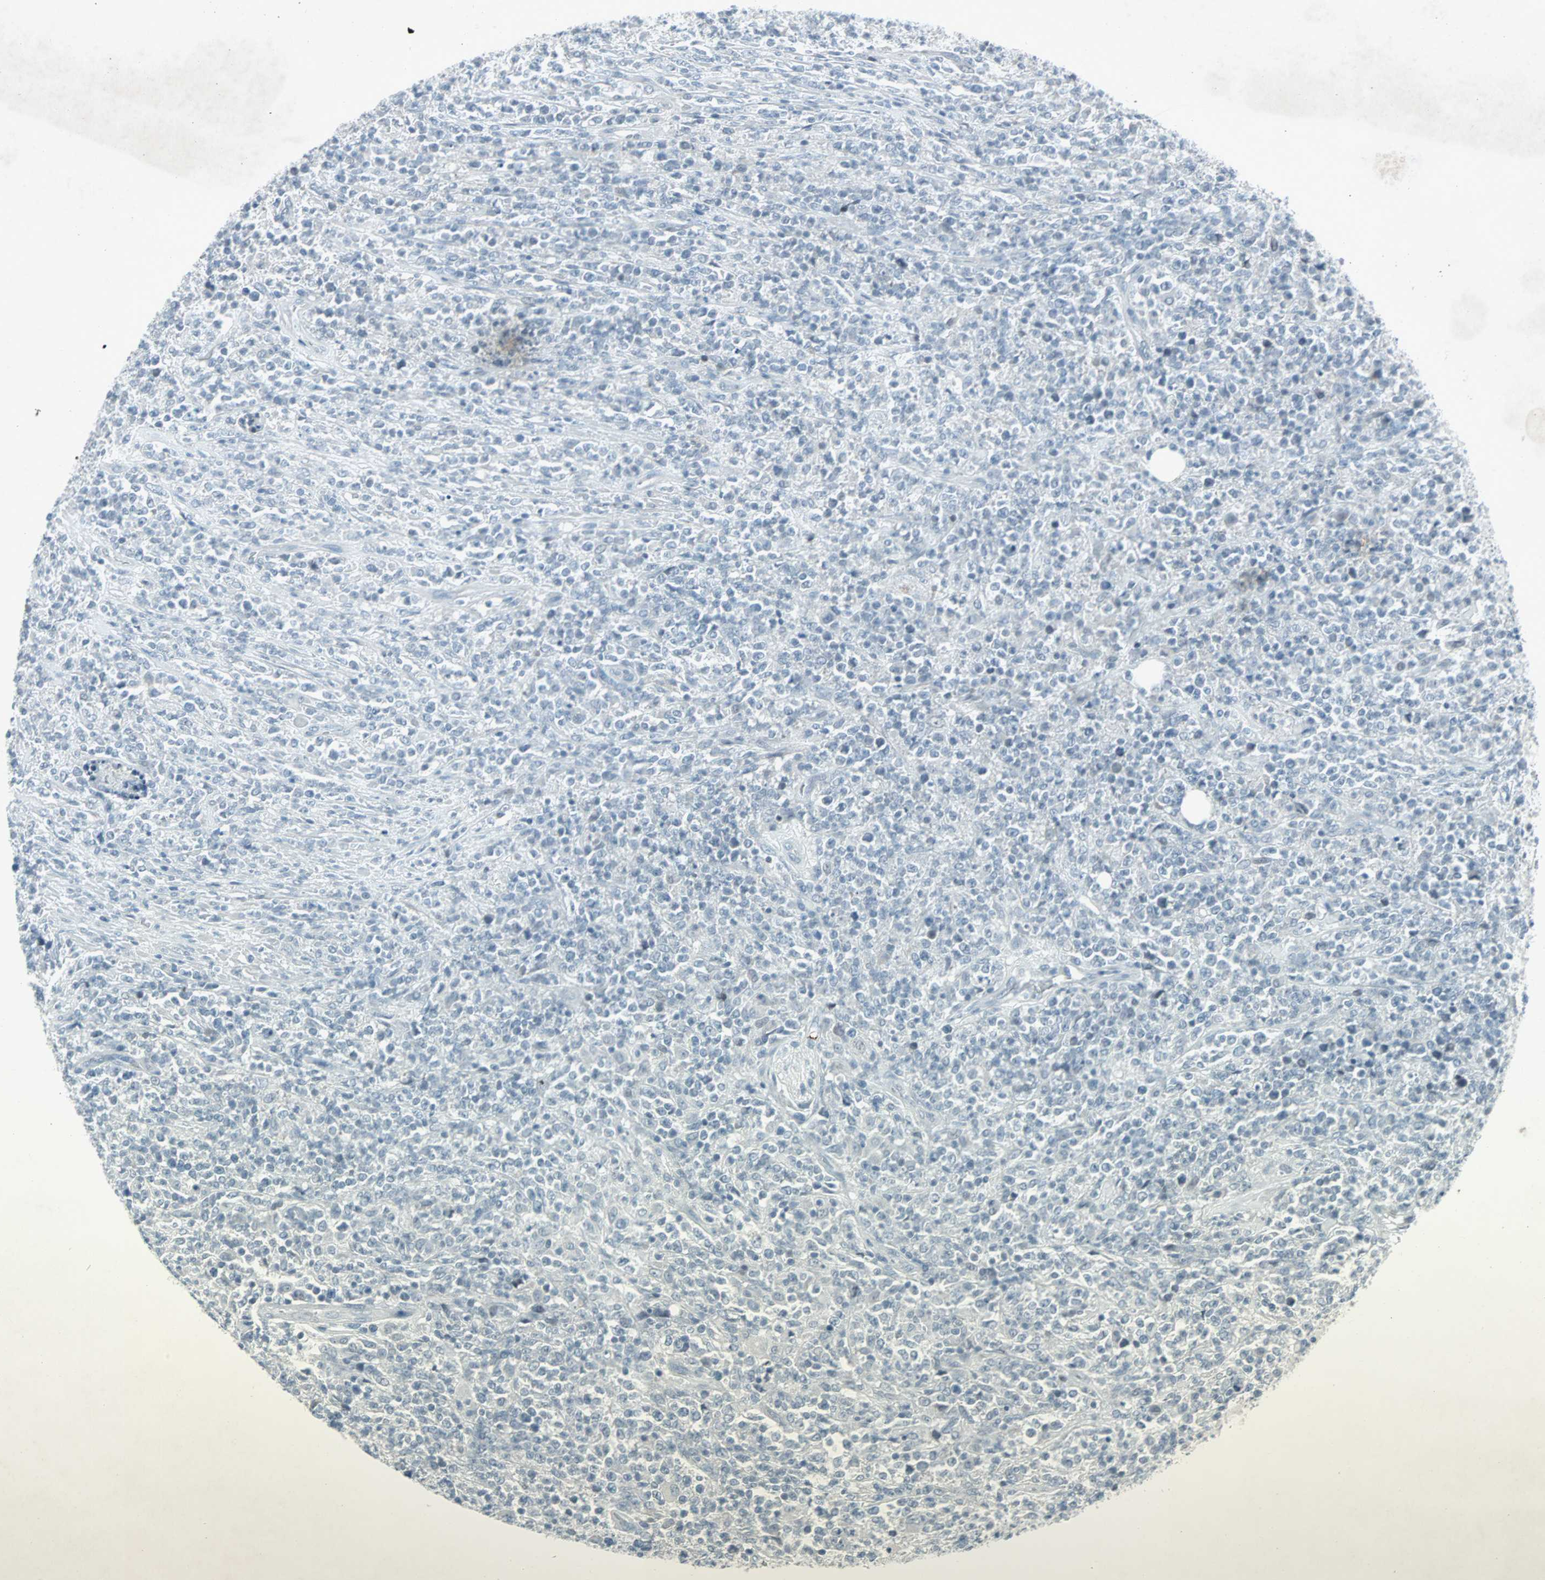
{"staining": {"intensity": "negative", "quantity": "none", "location": "none"}, "tissue": "lymphoma", "cell_type": "Tumor cells", "image_type": "cancer", "snomed": [{"axis": "morphology", "description": "Malignant lymphoma, non-Hodgkin's type, High grade"}, {"axis": "topography", "description": "Soft tissue"}], "caption": "The histopathology image reveals no significant expression in tumor cells of lymphoma.", "gene": "LANCL3", "patient": {"sex": "male", "age": 18}}